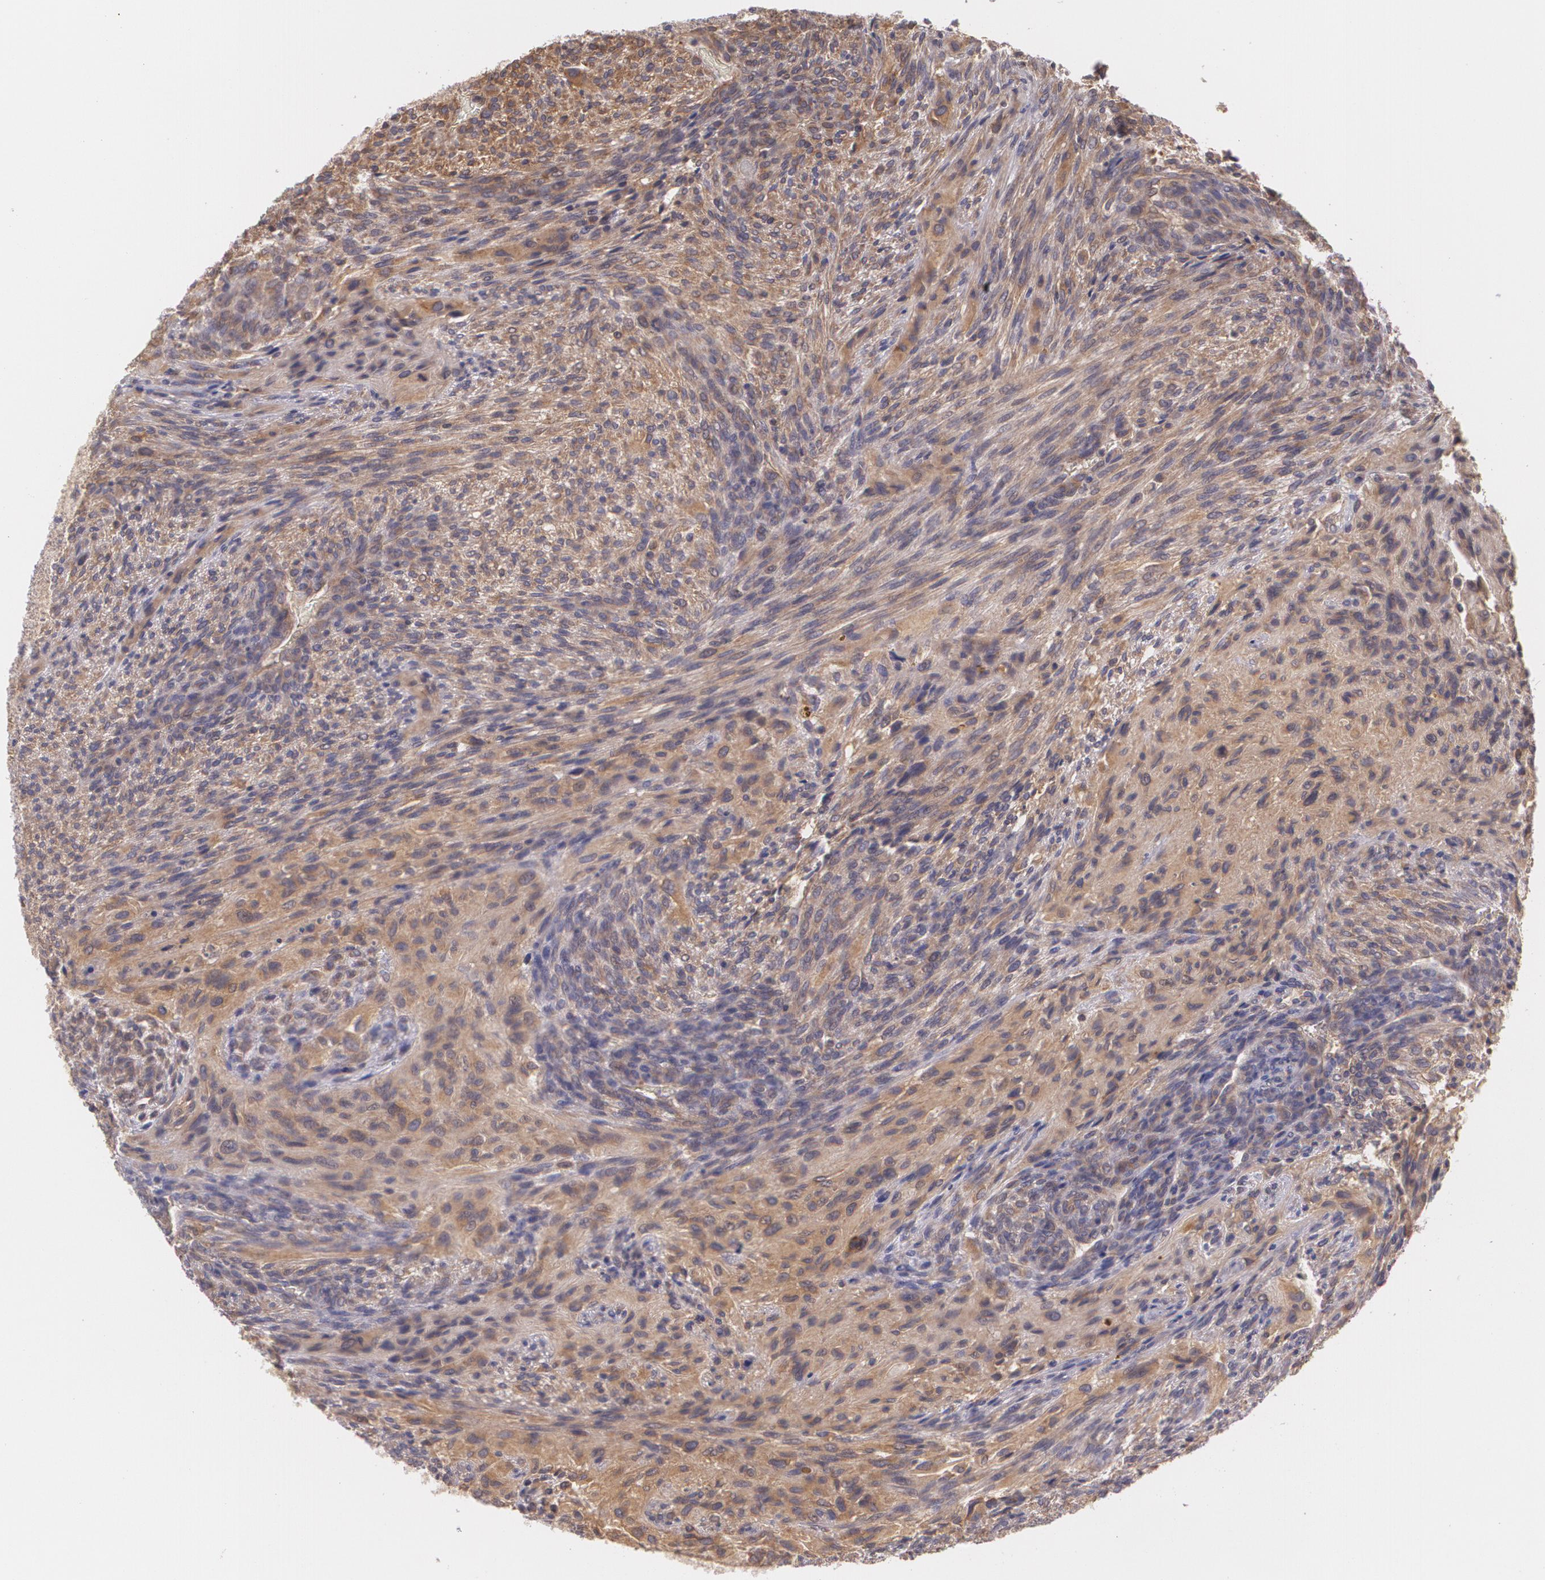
{"staining": {"intensity": "moderate", "quantity": ">75%", "location": "cytoplasmic/membranous"}, "tissue": "glioma", "cell_type": "Tumor cells", "image_type": "cancer", "snomed": [{"axis": "morphology", "description": "Glioma, malignant, High grade"}, {"axis": "topography", "description": "Cerebral cortex"}], "caption": "A photomicrograph of human malignant glioma (high-grade) stained for a protein shows moderate cytoplasmic/membranous brown staining in tumor cells.", "gene": "CCL17", "patient": {"sex": "female", "age": 55}}